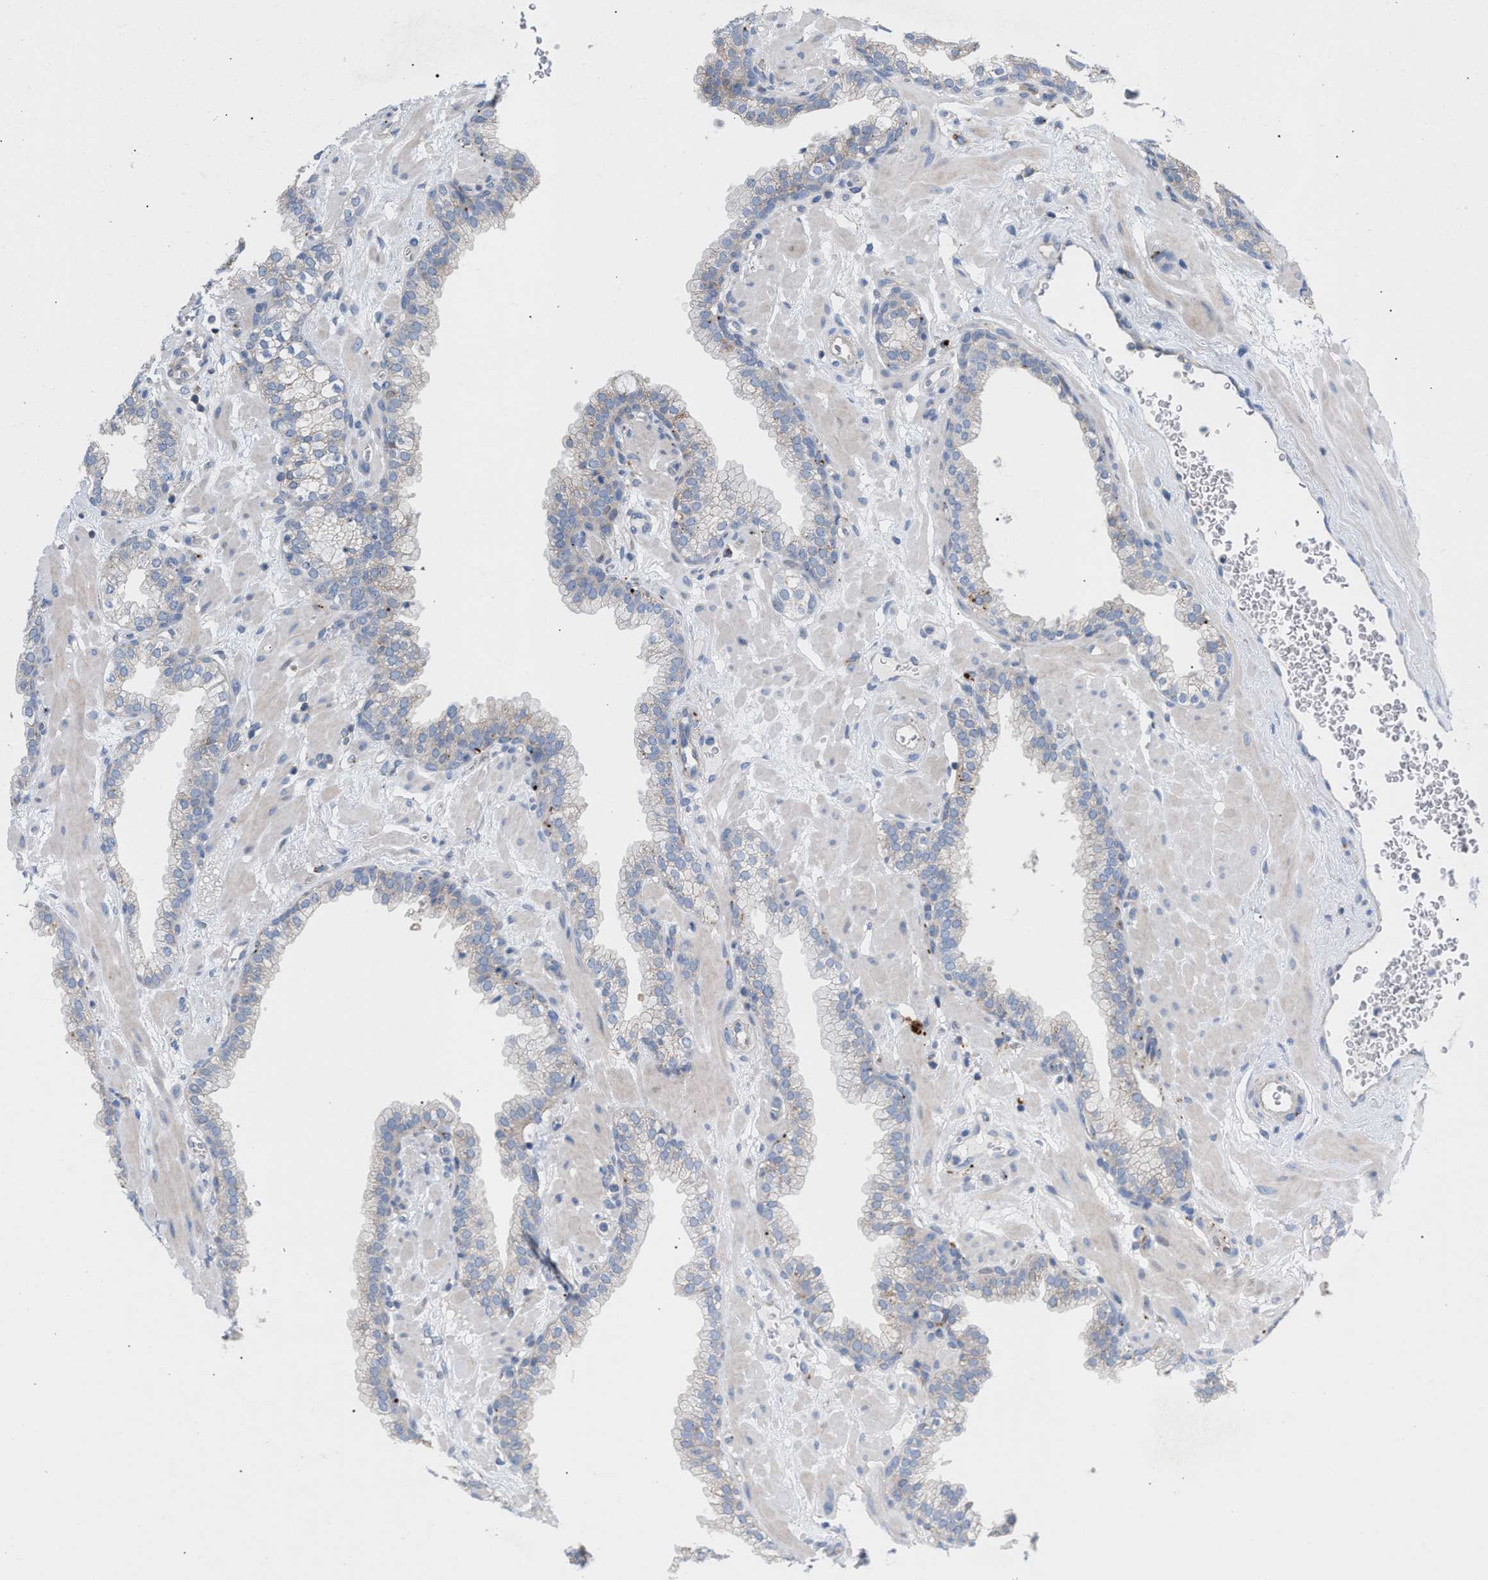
{"staining": {"intensity": "moderate", "quantity": "<25%", "location": "cytoplasmic/membranous"}, "tissue": "prostate", "cell_type": "Glandular cells", "image_type": "normal", "snomed": [{"axis": "morphology", "description": "Normal tissue, NOS"}, {"axis": "morphology", "description": "Urothelial carcinoma, Low grade"}, {"axis": "topography", "description": "Urinary bladder"}, {"axis": "topography", "description": "Prostate"}], "caption": "DAB immunohistochemical staining of normal prostate demonstrates moderate cytoplasmic/membranous protein positivity in about <25% of glandular cells.", "gene": "MBTD1", "patient": {"sex": "male", "age": 60}}